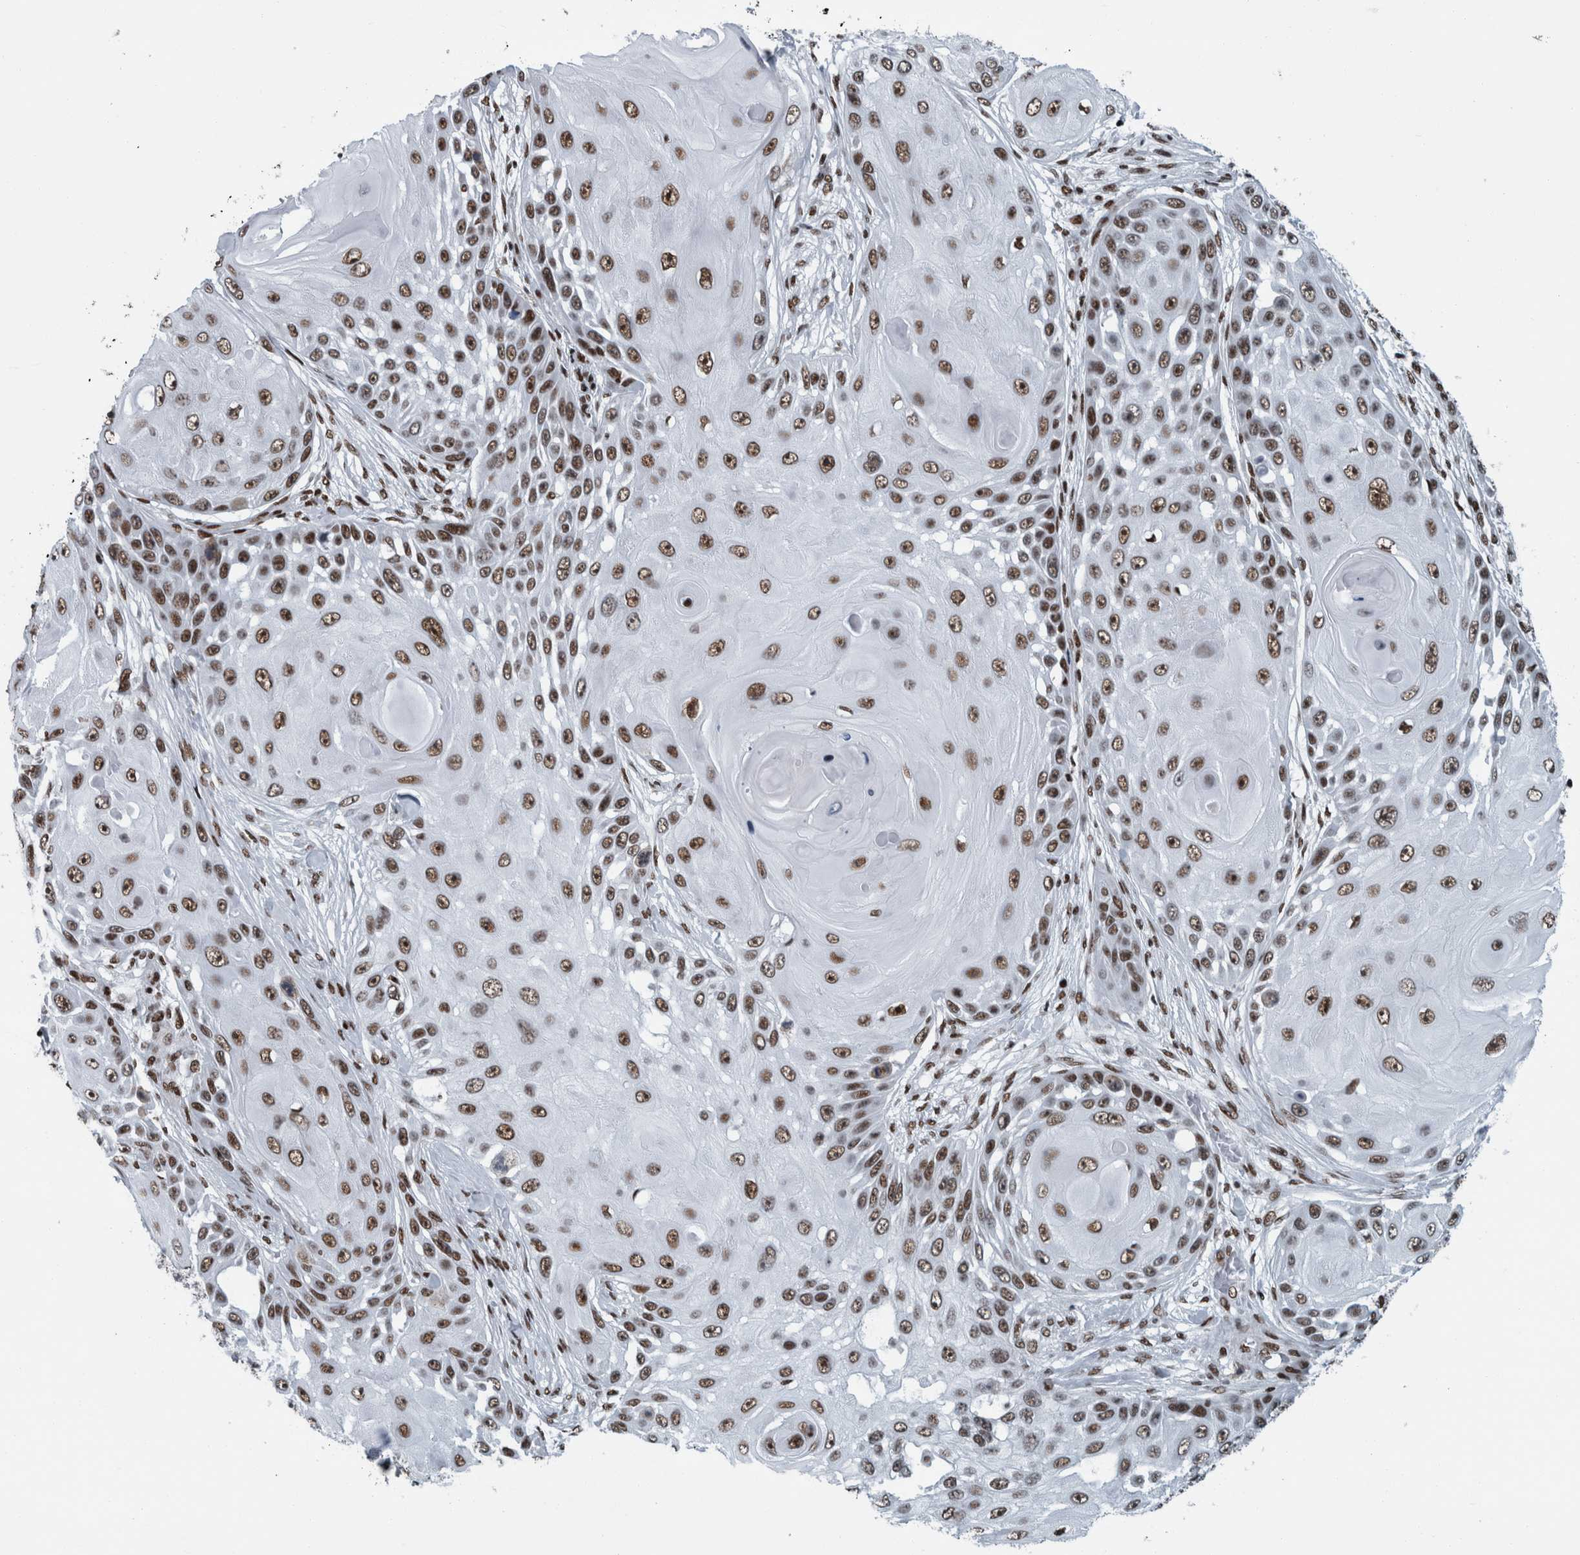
{"staining": {"intensity": "moderate", "quantity": ">75%", "location": "nuclear"}, "tissue": "skin cancer", "cell_type": "Tumor cells", "image_type": "cancer", "snomed": [{"axis": "morphology", "description": "Squamous cell carcinoma, NOS"}, {"axis": "topography", "description": "Skin"}], "caption": "Immunohistochemical staining of skin cancer (squamous cell carcinoma) exhibits medium levels of moderate nuclear protein staining in about >75% of tumor cells. (DAB (3,3'-diaminobenzidine) = brown stain, brightfield microscopy at high magnification).", "gene": "DNMT3A", "patient": {"sex": "female", "age": 44}}